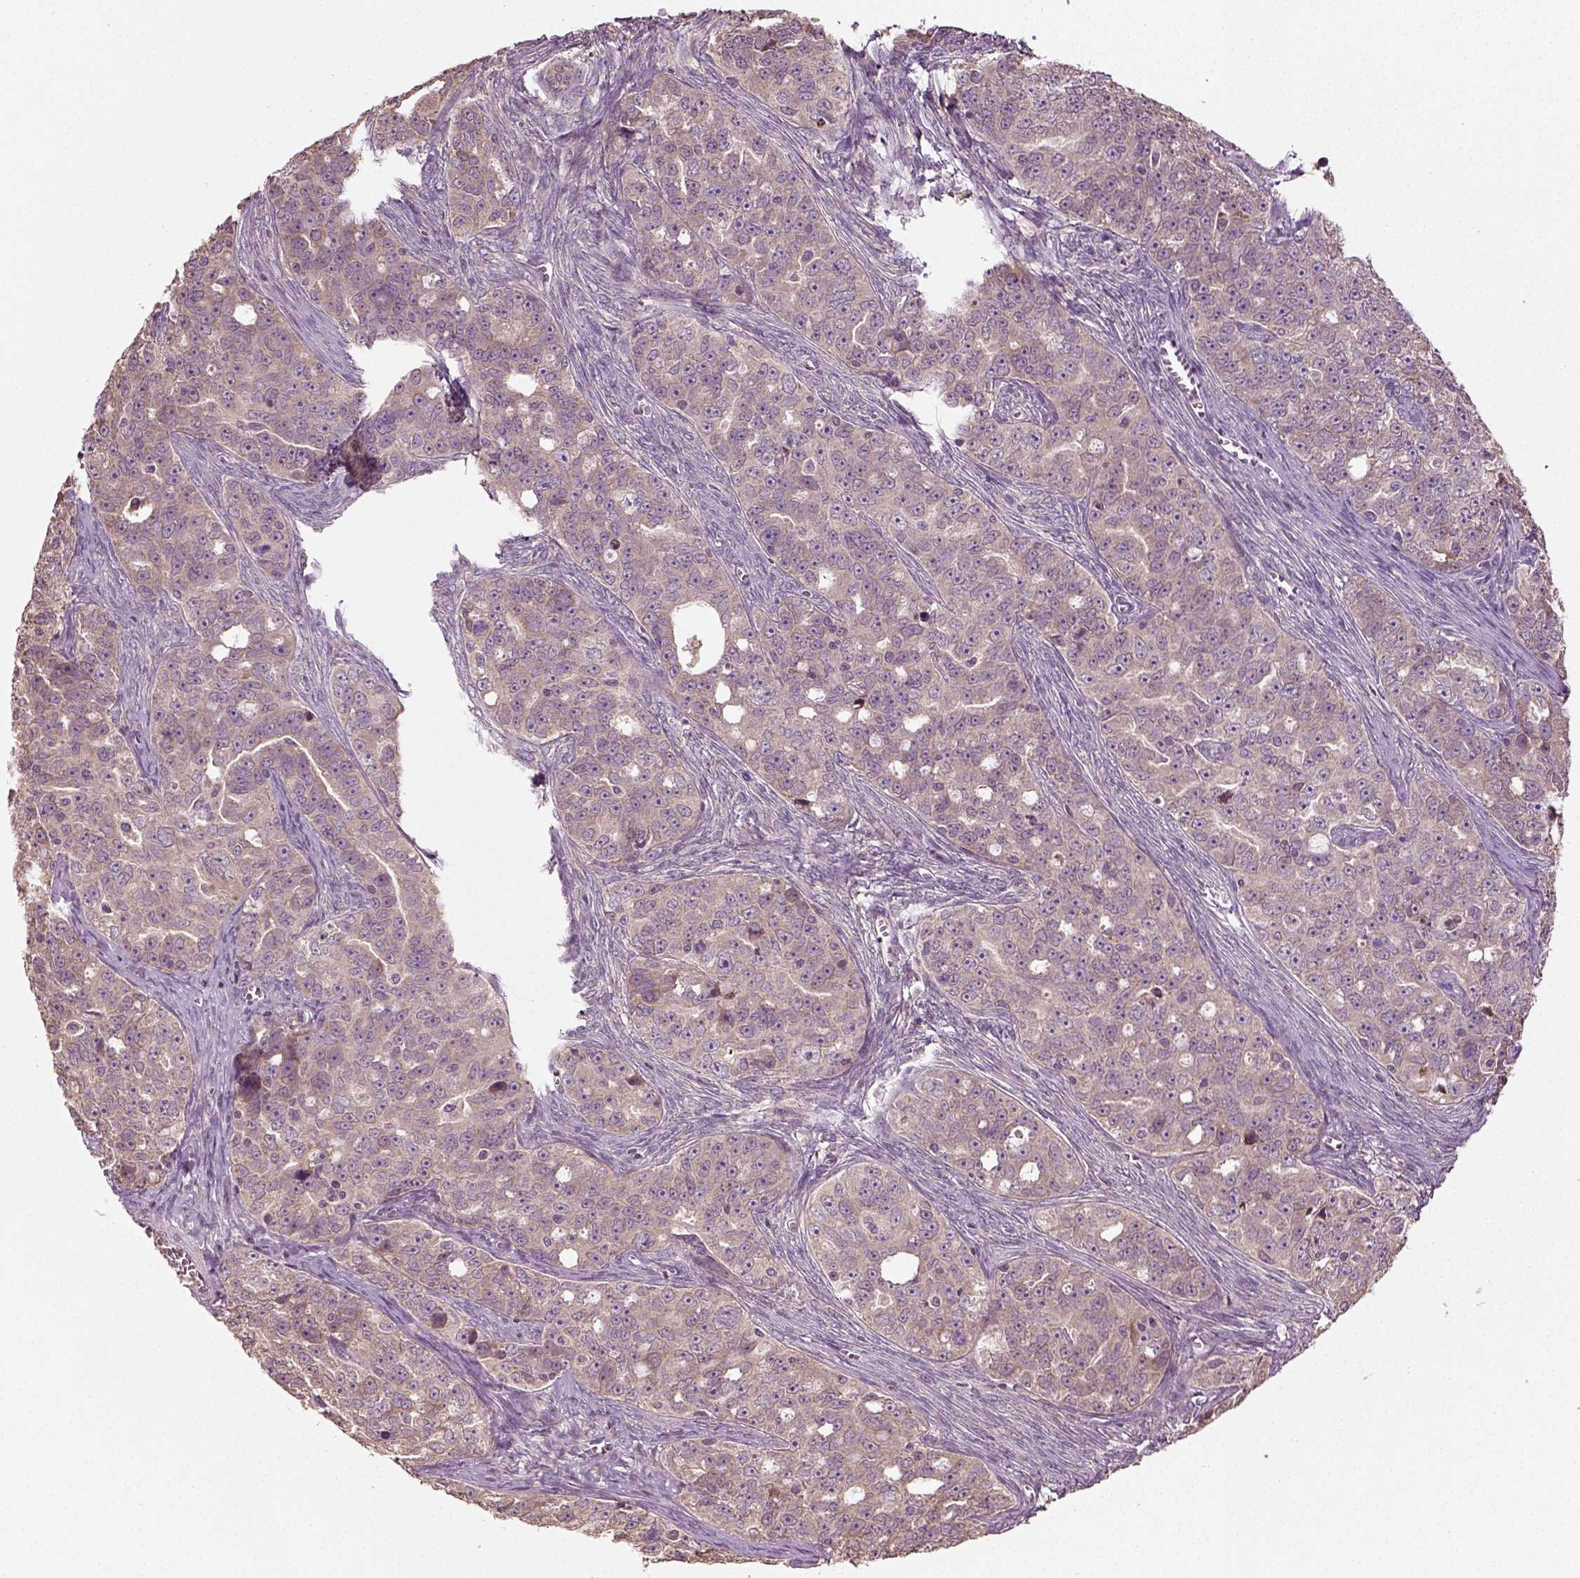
{"staining": {"intensity": "weak", "quantity": "25%-75%", "location": "cytoplasmic/membranous"}, "tissue": "ovarian cancer", "cell_type": "Tumor cells", "image_type": "cancer", "snomed": [{"axis": "morphology", "description": "Cystadenocarcinoma, serous, NOS"}, {"axis": "topography", "description": "Ovary"}], "caption": "Immunohistochemical staining of human serous cystadenocarcinoma (ovarian) reveals weak cytoplasmic/membranous protein staining in approximately 25%-75% of tumor cells. The staining is performed using DAB (3,3'-diaminobenzidine) brown chromogen to label protein expression. The nuclei are counter-stained blue using hematoxylin.", "gene": "ERV3-1", "patient": {"sex": "female", "age": 51}}